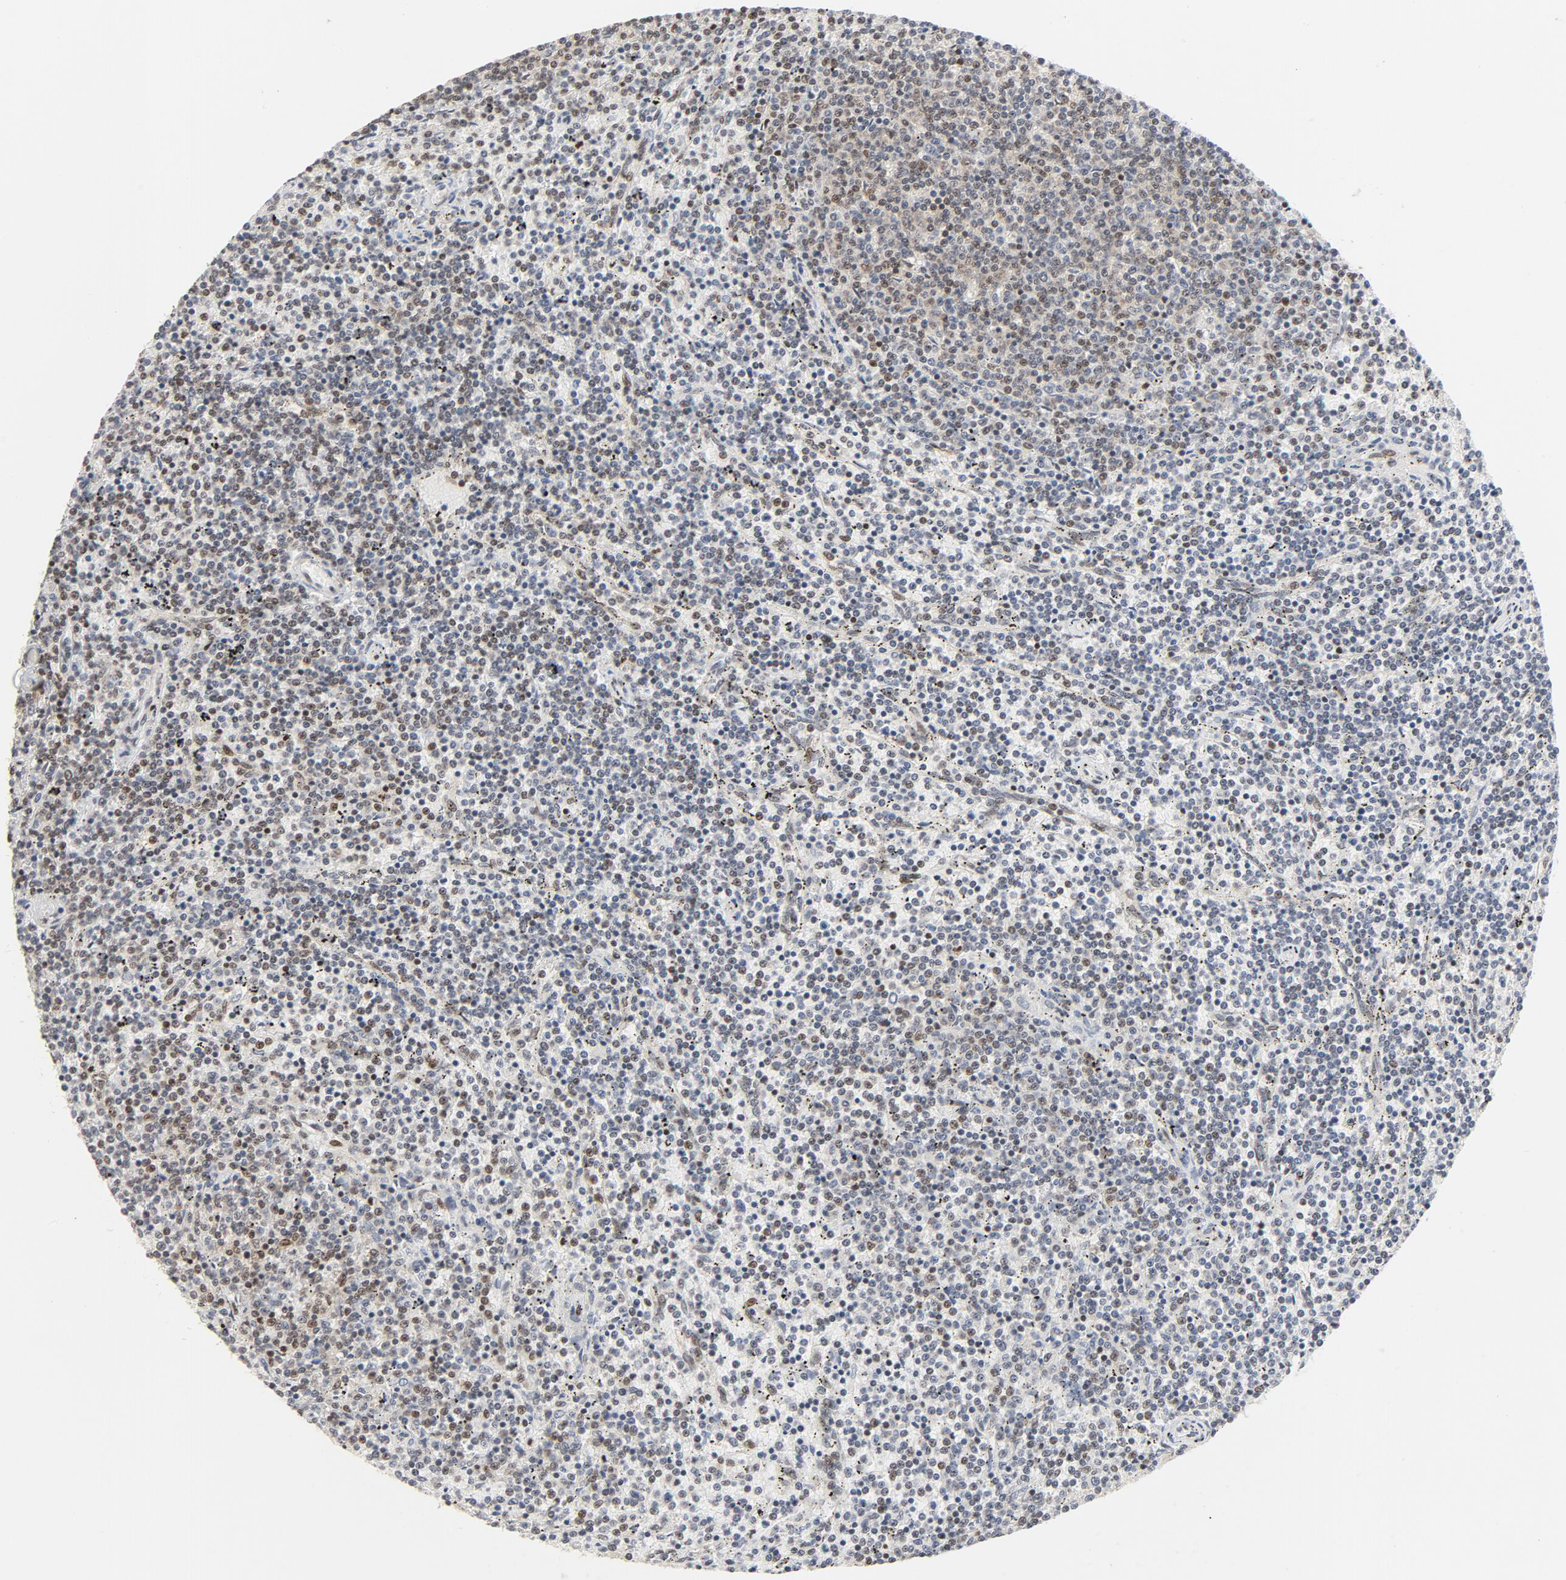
{"staining": {"intensity": "weak", "quantity": "<25%", "location": "nuclear"}, "tissue": "lymphoma", "cell_type": "Tumor cells", "image_type": "cancer", "snomed": [{"axis": "morphology", "description": "Malignant lymphoma, non-Hodgkin's type, Low grade"}, {"axis": "topography", "description": "Spleen"}], "caption": "IHC micrograph of human low-grade malignant lymphoma, non-Hodgkin's type stained for a protein (brown), which exhibits no staining in tumor cells.", "gene": "ERCC1", "patient": {"sex": "female", "age": 50}}